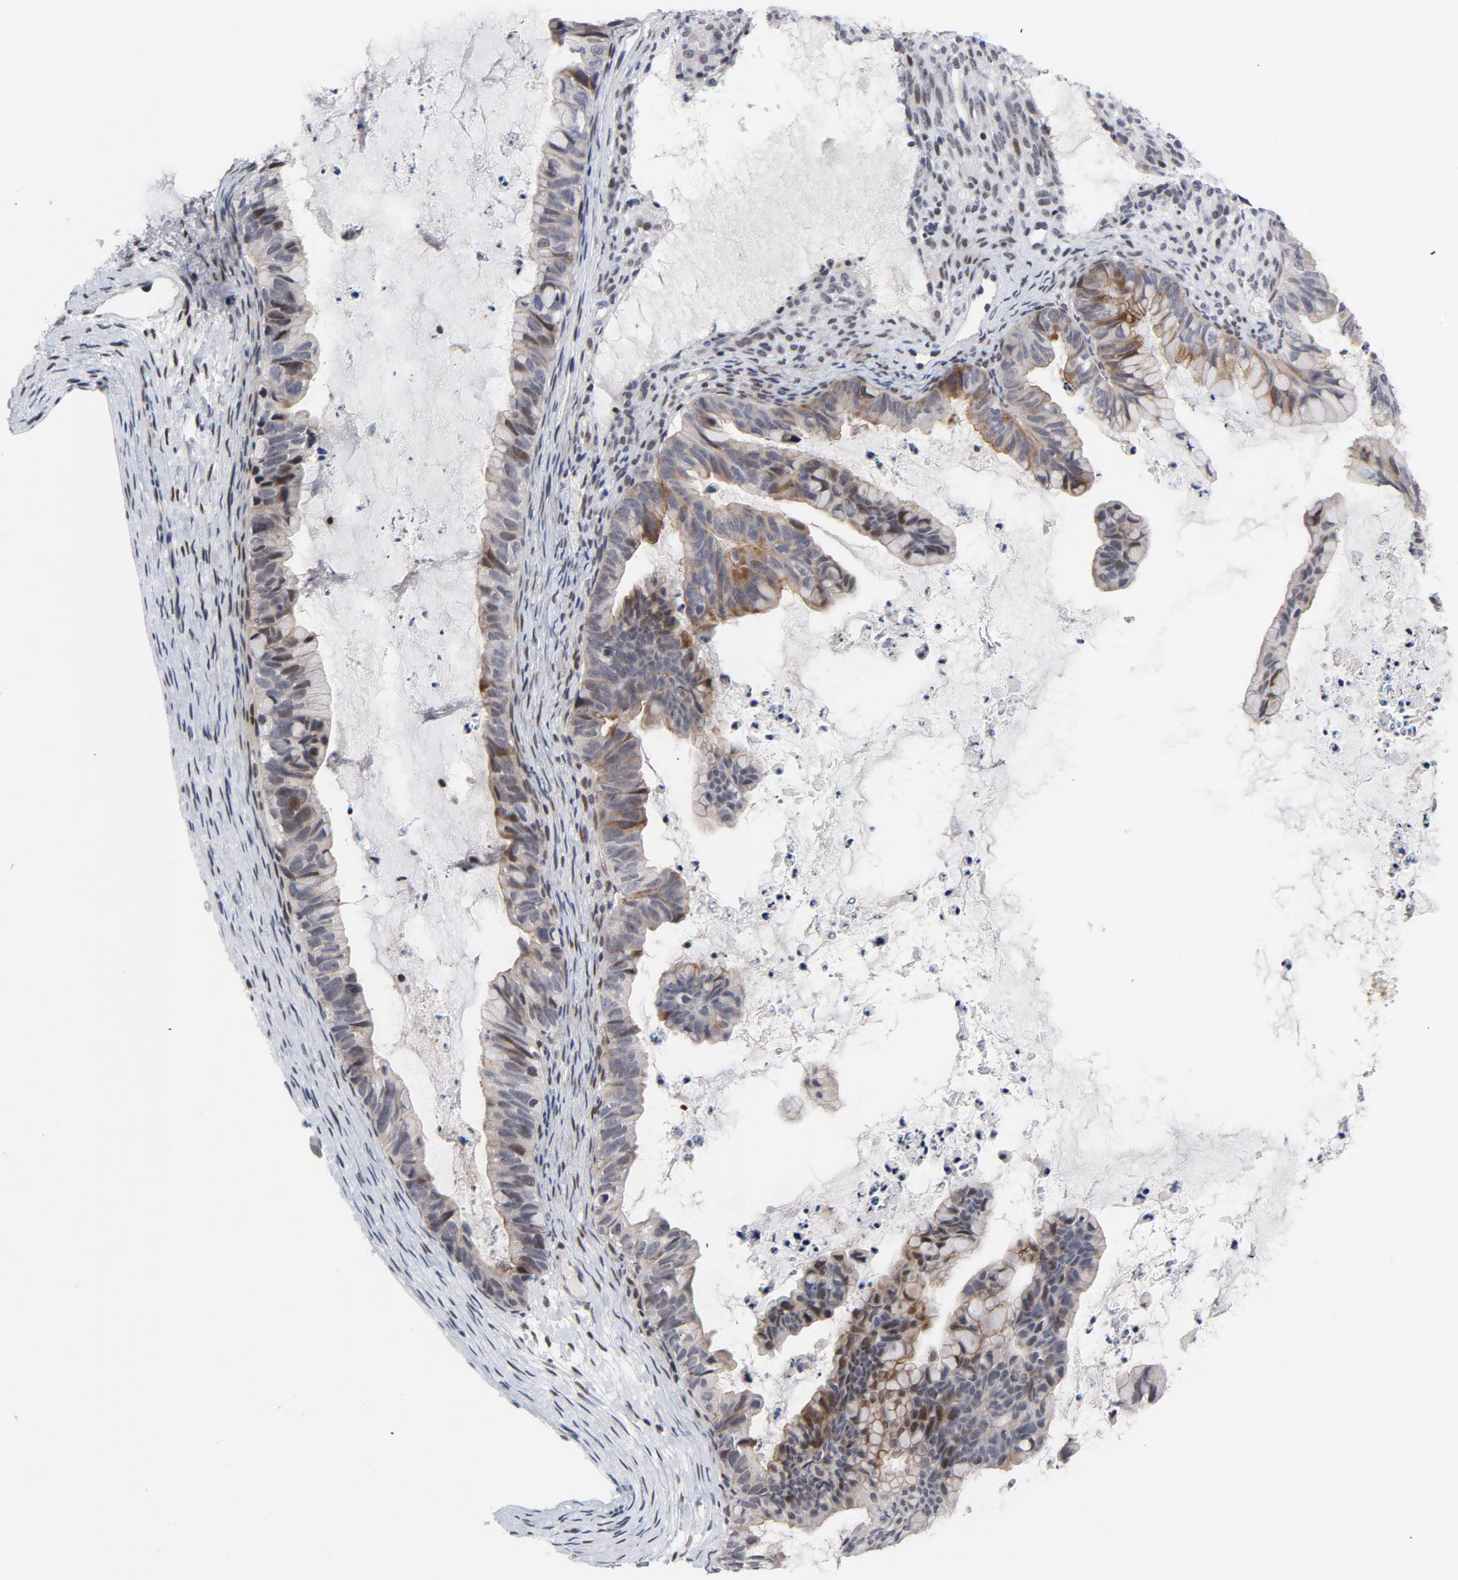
{"staining": {"intensity": "moderate", "quantity": "25%-75%", "location": "cytoplasmic/membranous,nuclear"}, "tissue": "ovarian cancer", "cell_type": "Tumor cells", "image_type": "cancer", "snomed": [{"axis": "morphology", "description": "Cystadenocarcinoma, mucinous, NOS"}, {"axis": "topography", "description": "Ovary"}], "caption": "Immunohistochemical staining of human ovarian cancer (mucinous cystadenocarcinoma) displays medium levels of moderate cytoplasmic/membranous and nuclear staining in about 25%-75% of tumor cells.", "gene": "NFIC", "patient": {"sex": "female", "age": 36}}